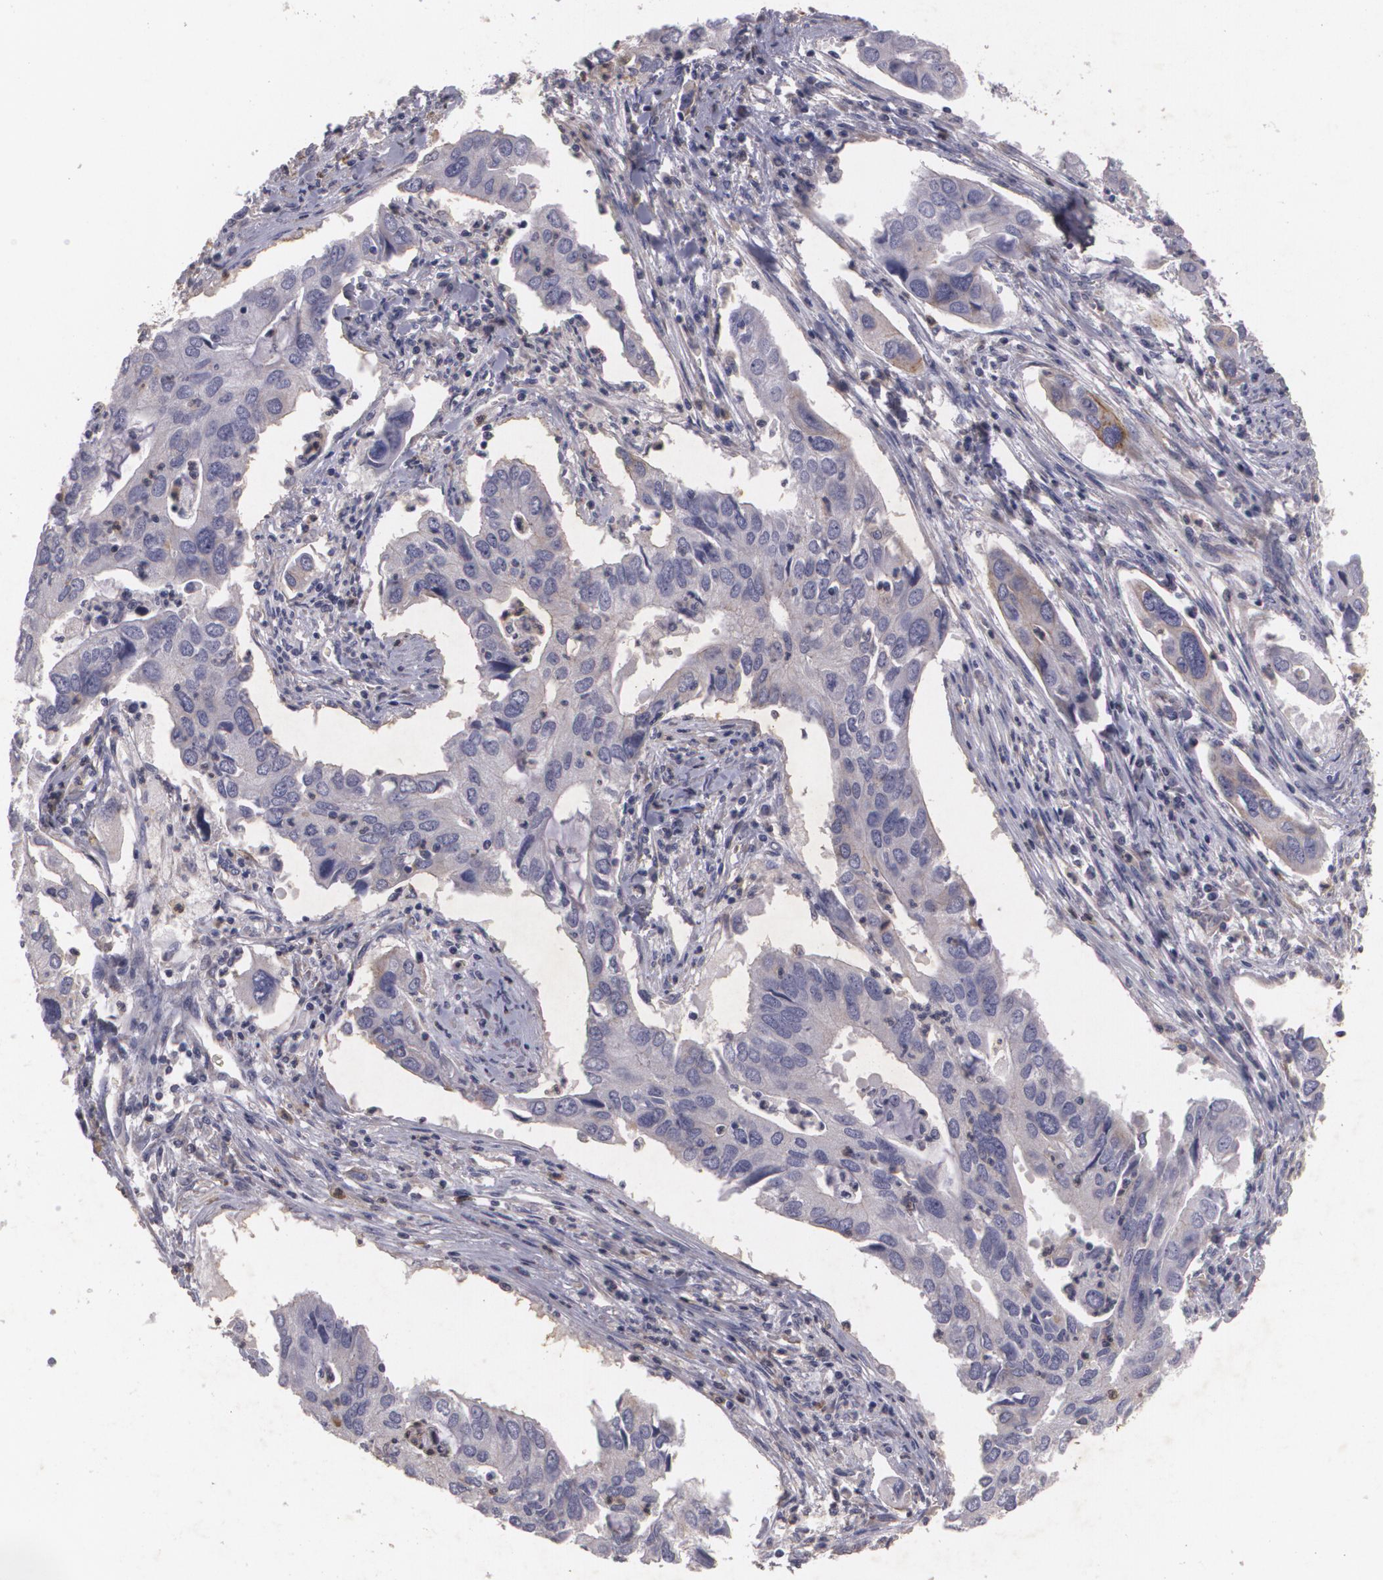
{"staining": {"intensity": "weak", "quantity": "25%-75%", "location": "cytoplasmic/membranous"}, "tissue": "lung cancer", "cell_type": "Tumor cells", "image_type": "cancer", "snomed": [{"axis": "morphology", "description": "Adenocarcinoma, NOS"}, {"axis": "topography", "description": "Lung"}], "caption": "This micrograph reveals immunohistochemistry staining of human lung cancer (adenocarcinoma), with low weak cytoplasmic/membranous expression in about 25%-75% of tumor cells.", "gene": "KCNA4", "patient": {"sex": "male", "age": 48}}